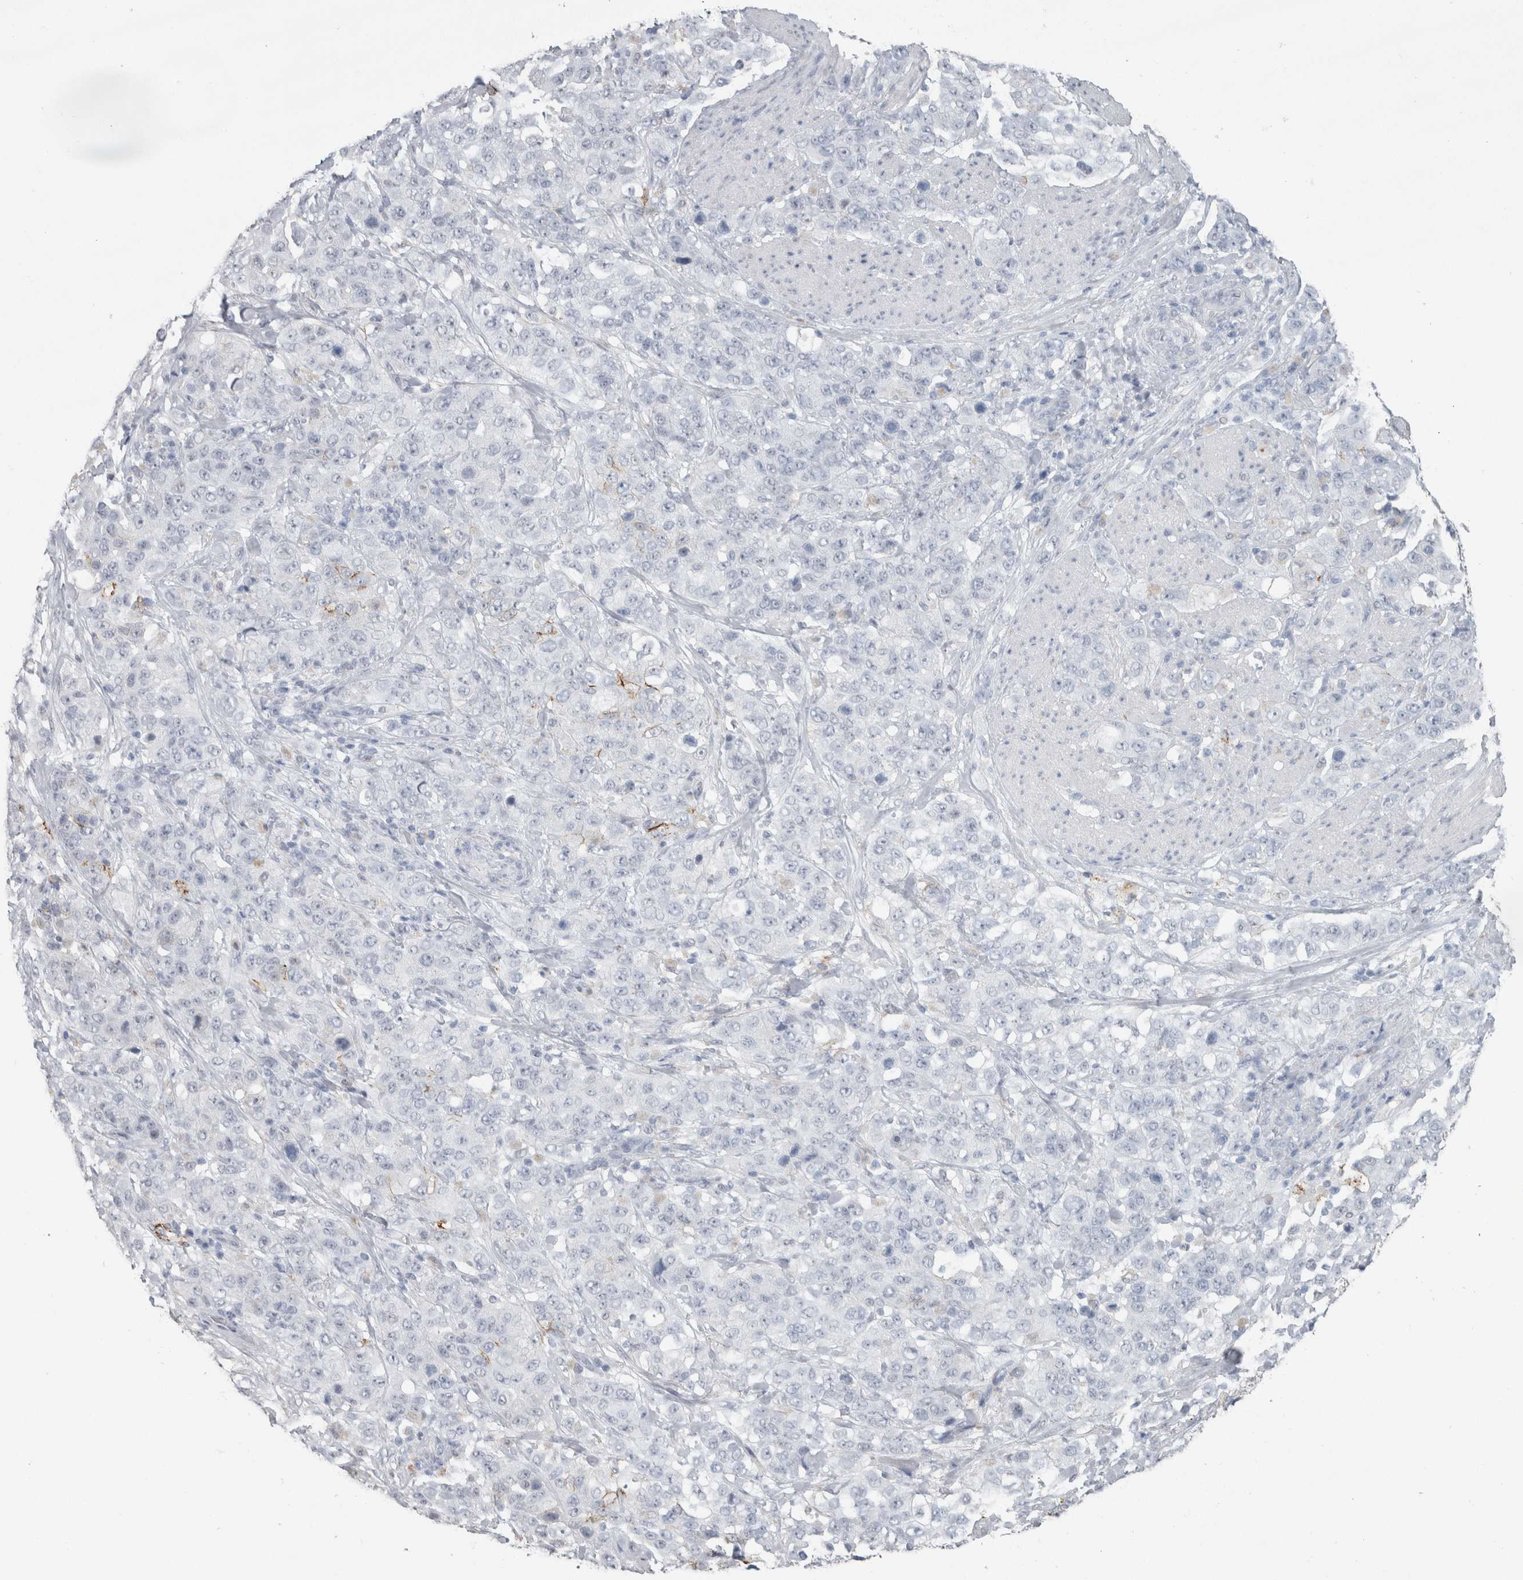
{"staining": {"intensity": "strong", "quantity": "<25%", "location": "cytoplasmic/membranous"}, "tissue": "stomach cancer", "cell_type": "Tumor cells", "image_type": "cancer", "snomed": [{"axis": "morphology", "description": "Adenocarcinoma, NOS"}, {"axis": "topography", "description": "Stomach"}], "caption": "This is a histology image of IHC staining of stomach adenocarcinoma, which shows strong staining in the cytoplasmic/membranous of tumor cells.", "gene": "CDH17", "patient": {"sex": "male", "age": 48}}